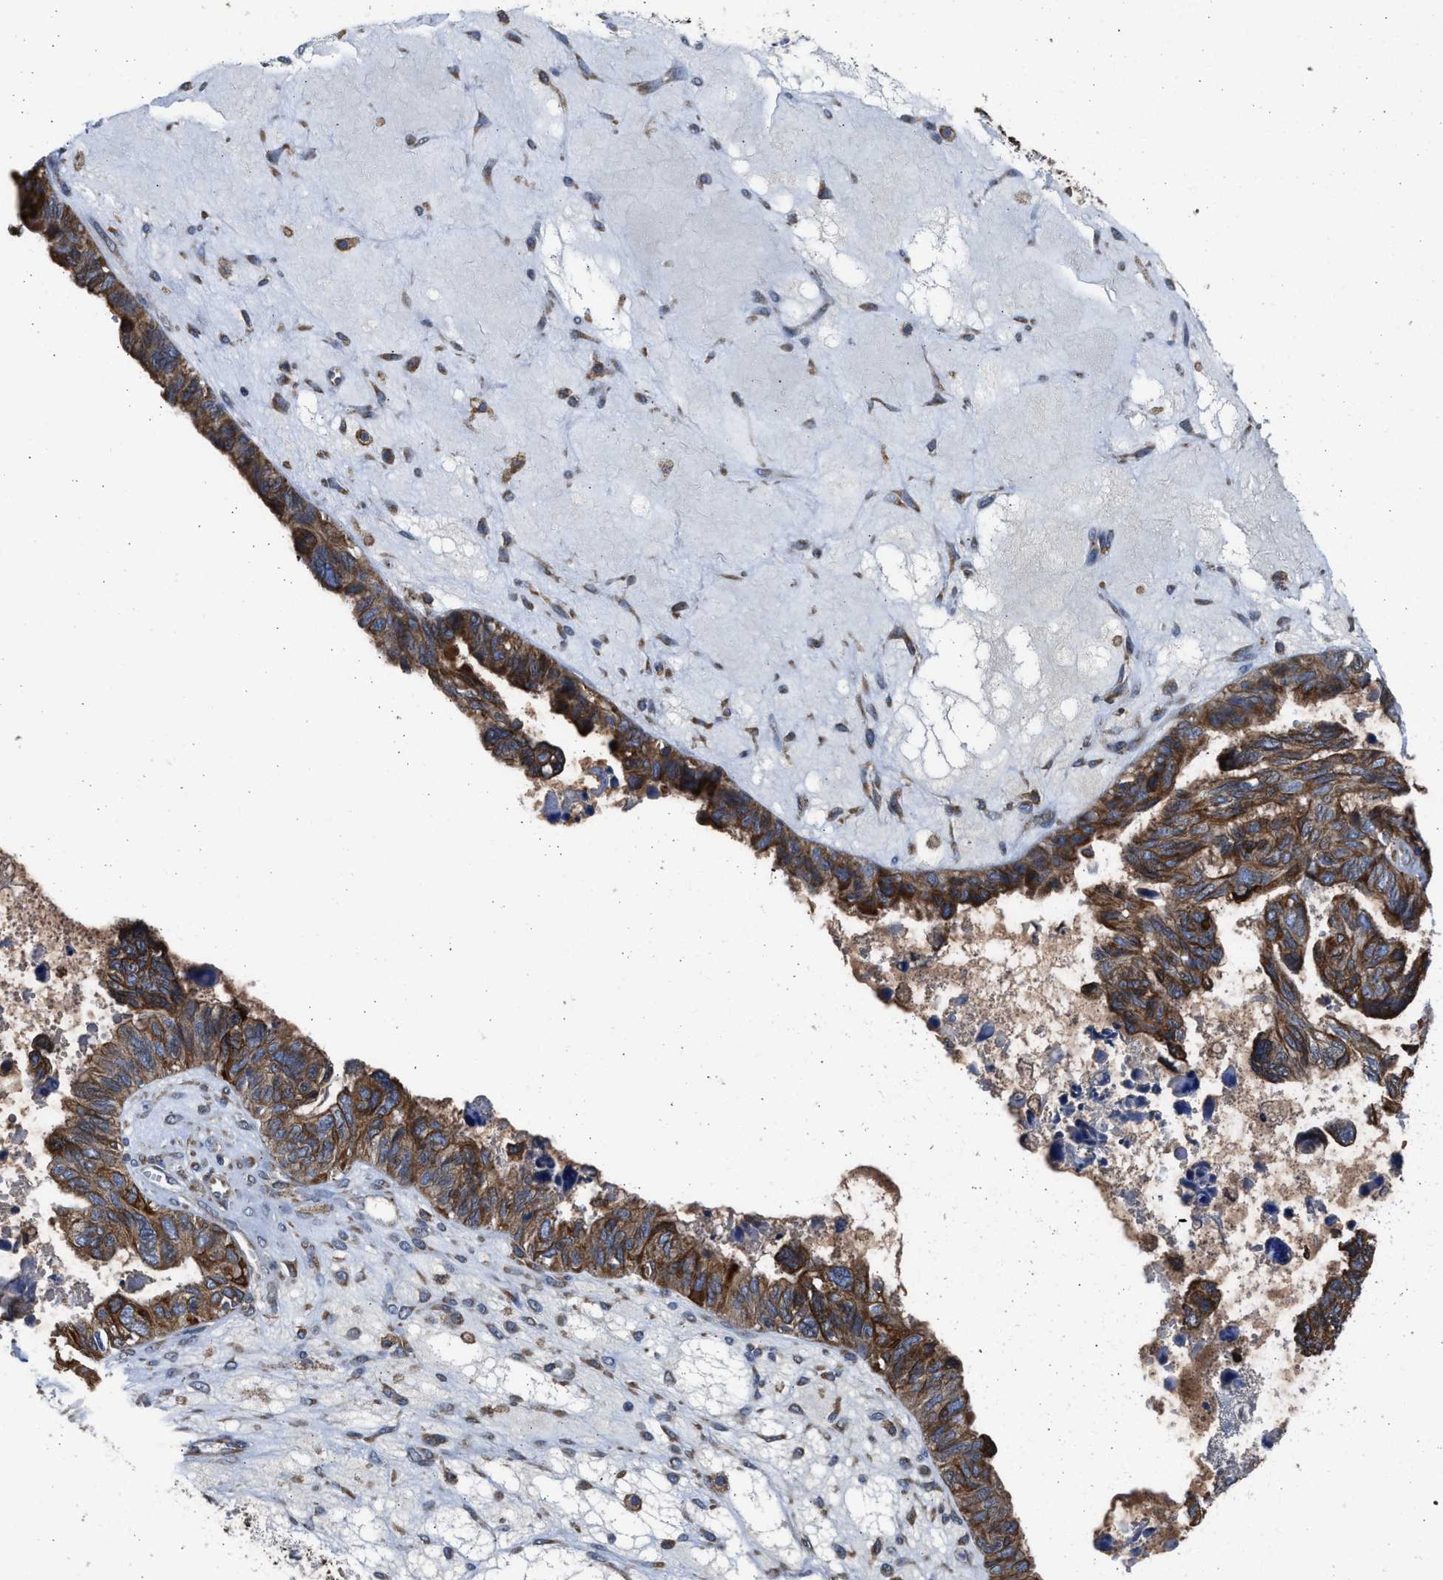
{"staining": {"intensity": "strong", "quantity": ">75%", "location": "cytoplasmic/membranous"}, "tissue": "ovarian cancer", "cell_type": "Tumor cells", "image_type": "cancer", "snomed": [{"axis": "morphology", "description": "Cystadenocarcinoma, serous, NOS"}, {"axis": "topography", "description": "Ovary"}], "caption": "High-power microscopy captured an immunohistochemistry histopathology image of ovarian cancer (serous cystadenocarcinoma), revealing strong cytoplasmic/membranous positivity in about >75% of tumor cells. (IHC, brightfield microscopy, high magnification).", "gene": "PLD2", "patient": {"sex": "female", "age": 79}}